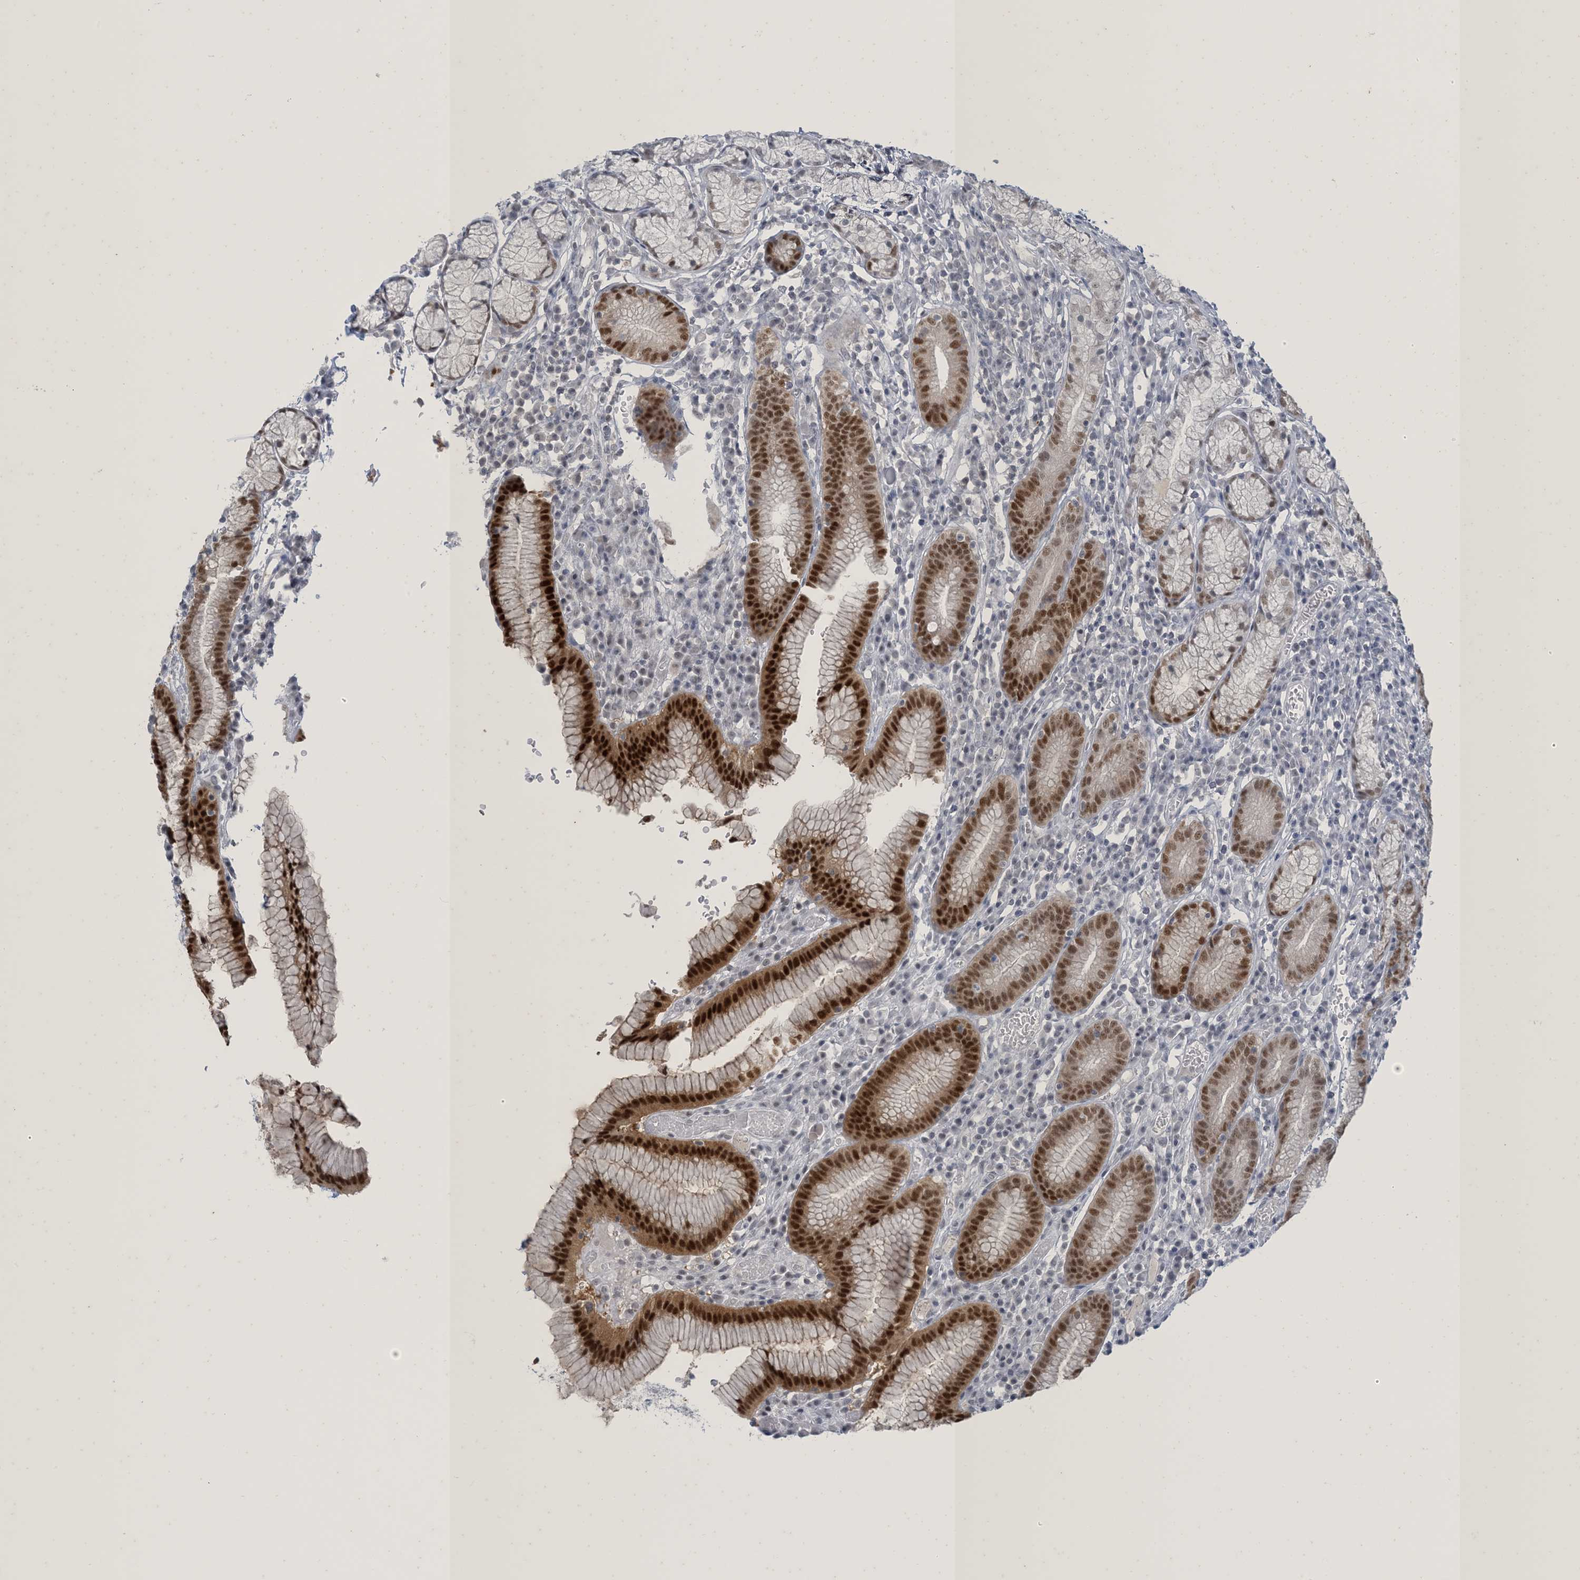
{"staining": {"intensity": "strong", "quantity": ">75%", "location": "nuclear"}, "tissue": "stomach", "cell_type": "Glandular cells", "image_type": "normal", "snomed": [{"axis": "morphology", "description": "Normal tissue, NOS"}, {"axis": "topography", "description": "Stomach"}], "caption": "The histopathology image displays a brown stain indicating the presence of a protein in the nuclear of glandular cells in stomach.", "gene": "ZNF674", "patient": {"sex": "male", "age": 55}}